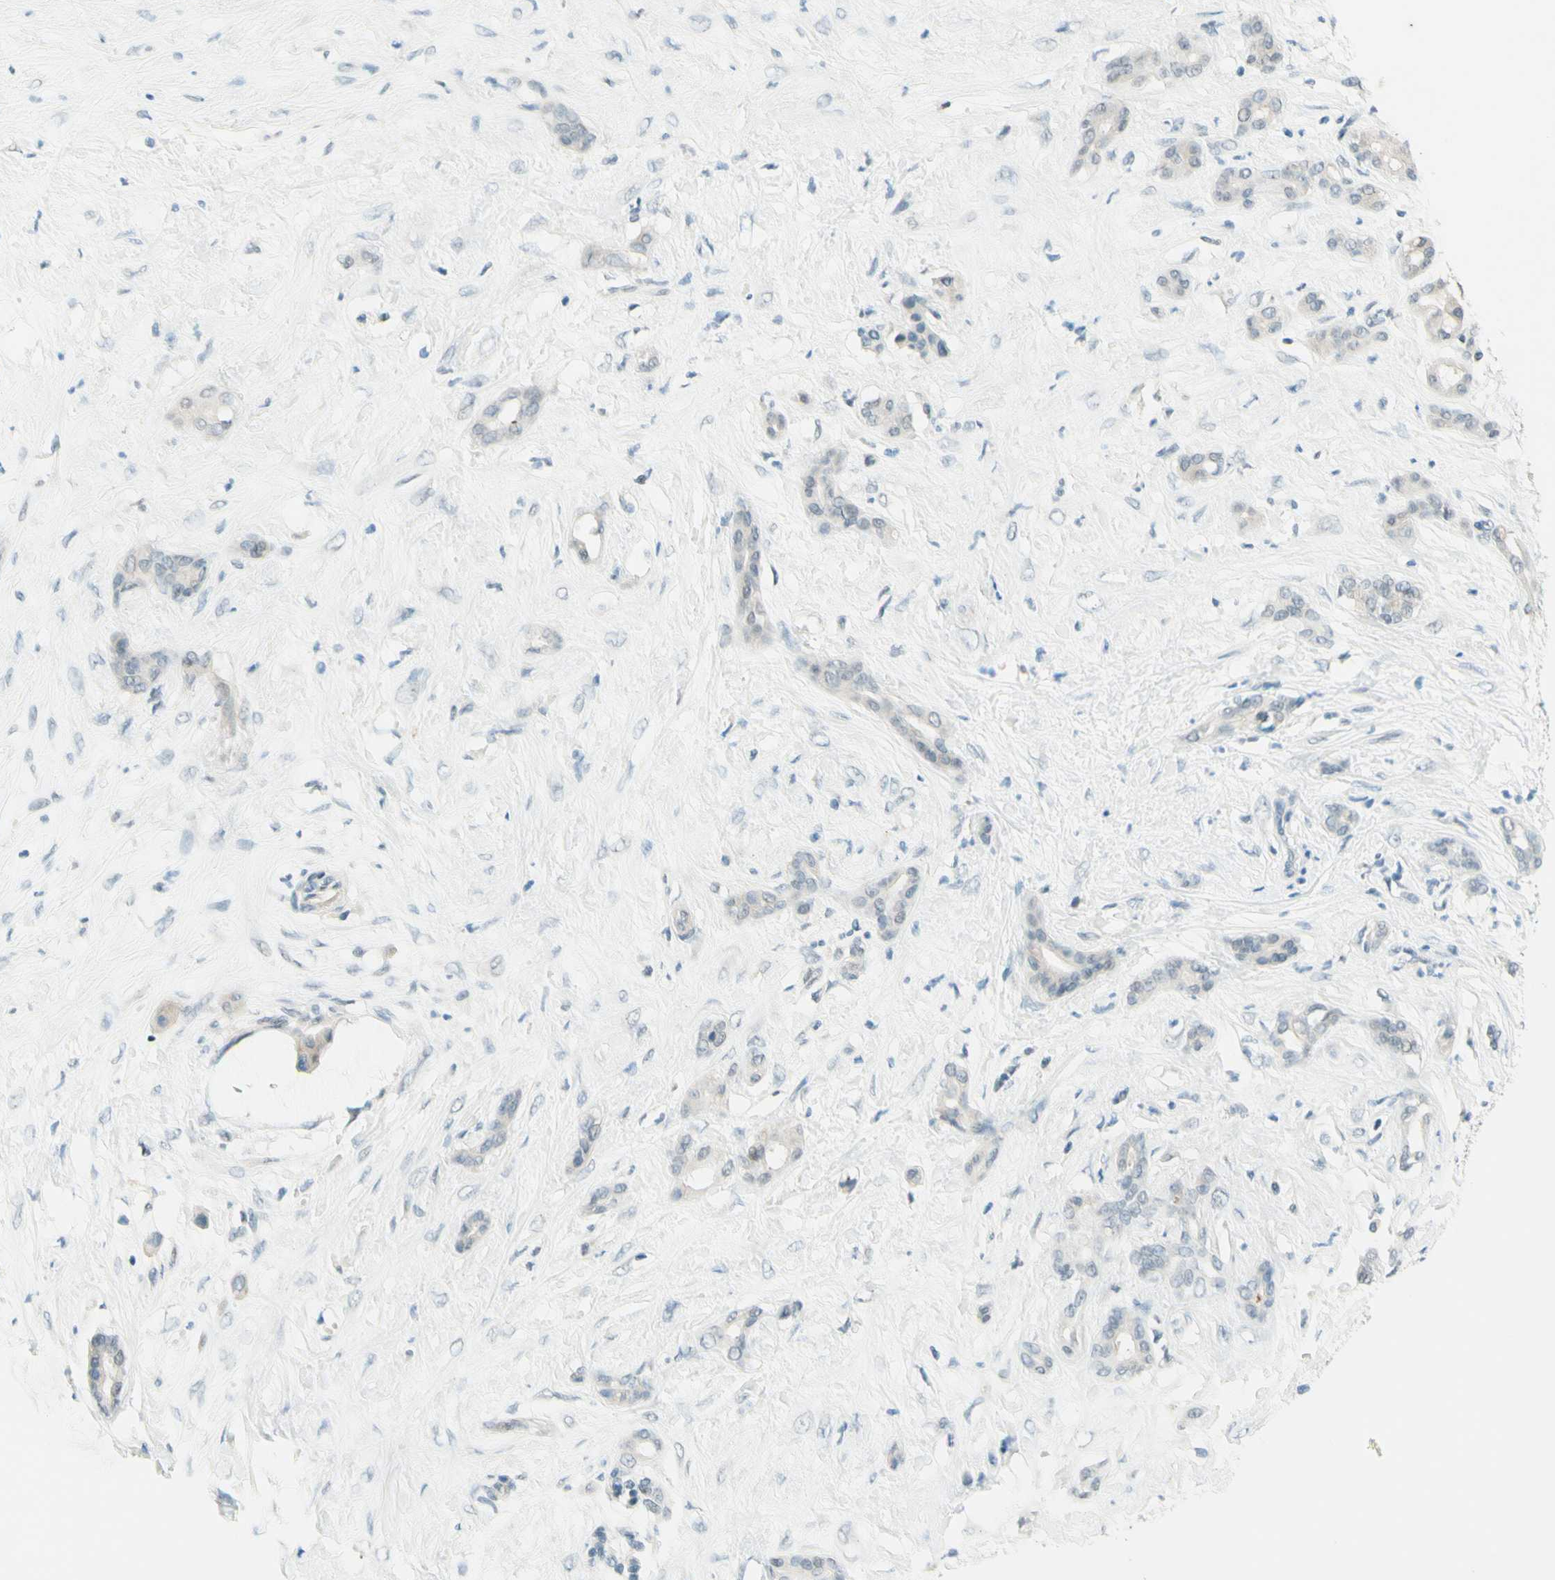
{"staining": {"intensity": "negative", "quantity": "none", "location": "none"}, "tissue": "pancreatic cancer", "cell_type": "Tumor cells", "image_type": "cancer", "snomed": [{"axis": "morphology", "description": "Adenocarcinoma, NOS"}, {"axis": "topography", "description": "Pancreas"}], "caption": "The immunohistochemistry micrograph has no significant expression in tumor cells of pancreatic cancer tissue.", "gene": "JPH1", "patient": {"sex": "male", "age": 41}}